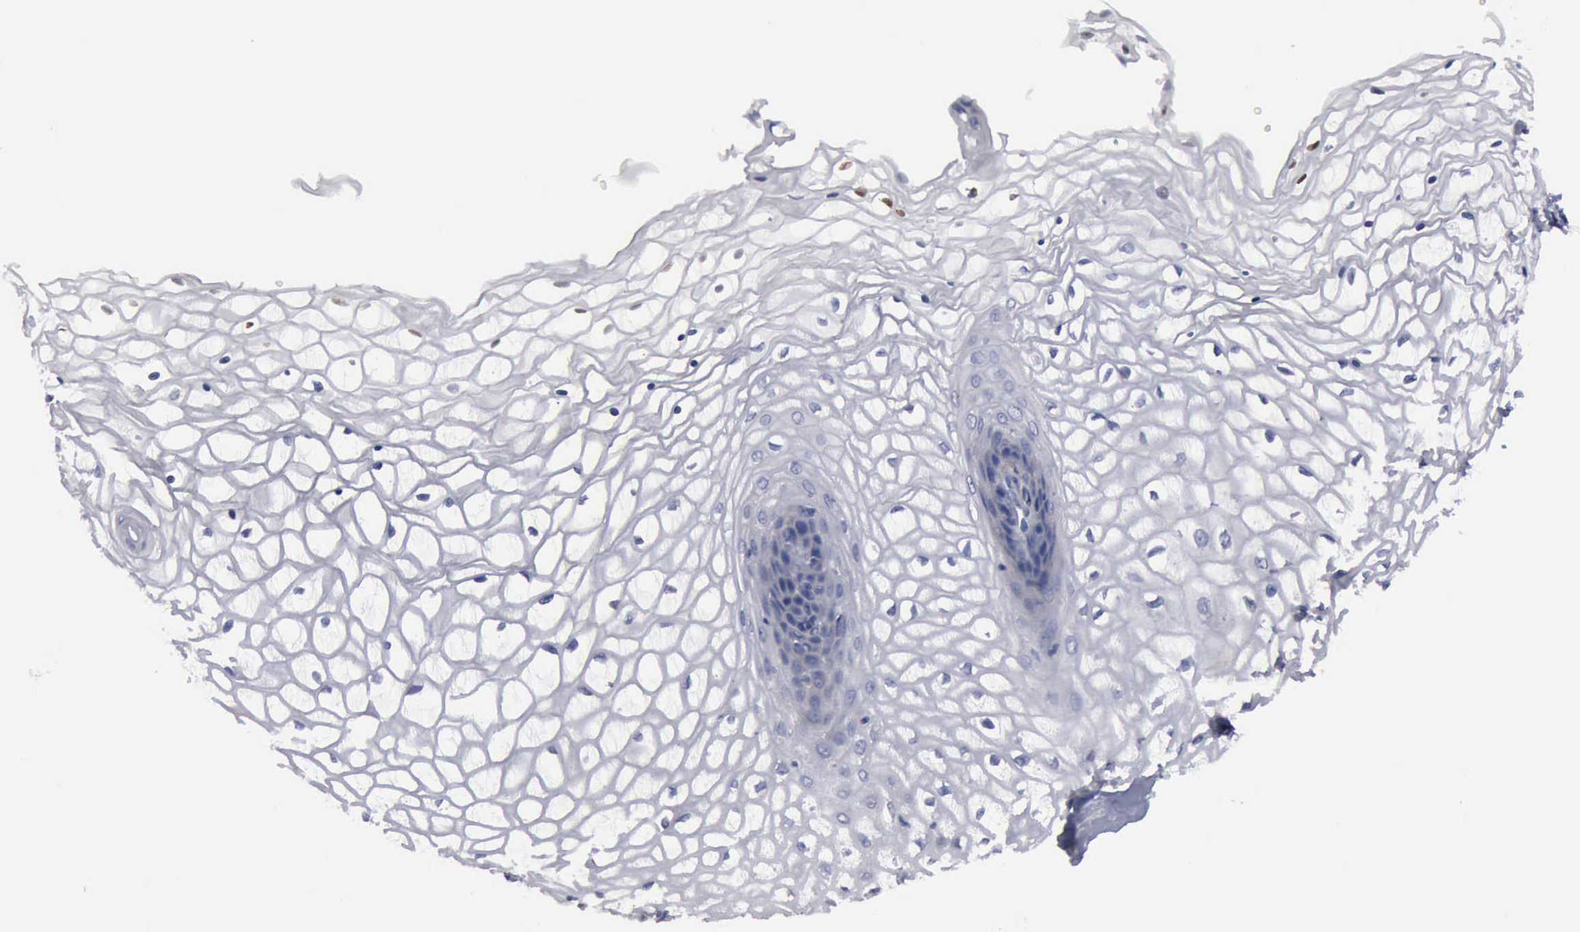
{"staining": {"intensity": "negative", "quantity": "none", "location": "none"}, "tissue": "vagina", "cell_type": "Squamous epithelial cells", "image_type": "normal", "snomed": [{"axis": "morphology", "description": "Normal tissue, NOS"}, {"axis": "topography", "description": "Vagina"}], "caption": "Squamous epithelial cells show no significant protein positivity in benign vagina. (Brightfield microscopy of DAB IHC at high magnification).", "gene": "RDX", "patient": {"sex": "female", "age": 34}}